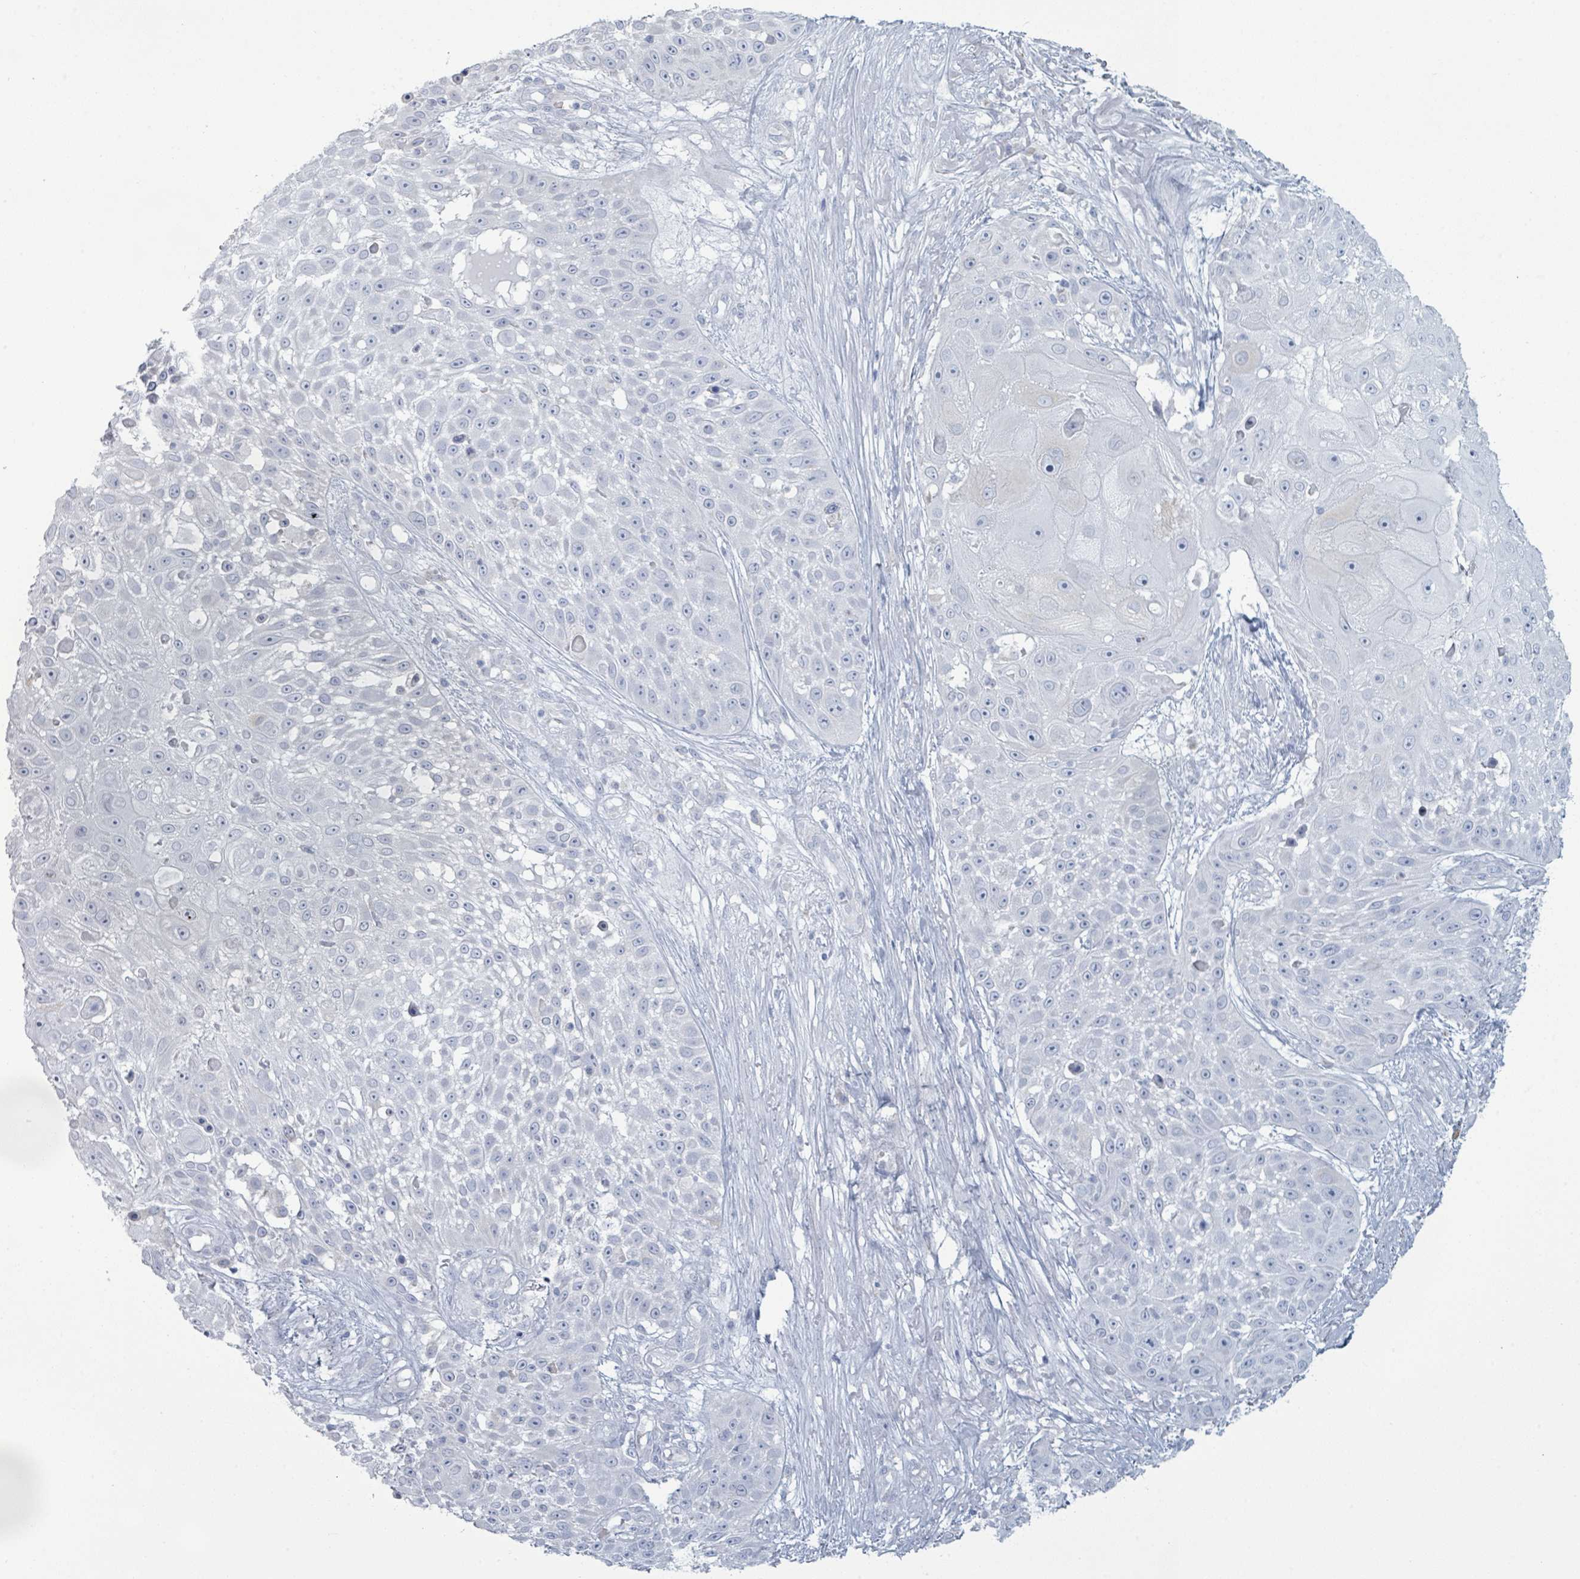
{"staining": {"intensity": "negative", "quantity": "none", "location": "none"}, "tissue": "skin cancer", "cell_type": "Tumor cells", "image_type": "cancer", "snomed": [{"axis": "morphology", "description": "Squamous cell carcinoma, NOS"}, {"axis": "topography", "description": "Skin"}], "caption": "This is an IHC image of squamous cell carcinoma (skin). There is no positivity in tumor cells.", "gene": "PGA3", "patient": {"sex": "female", "age": 86}}